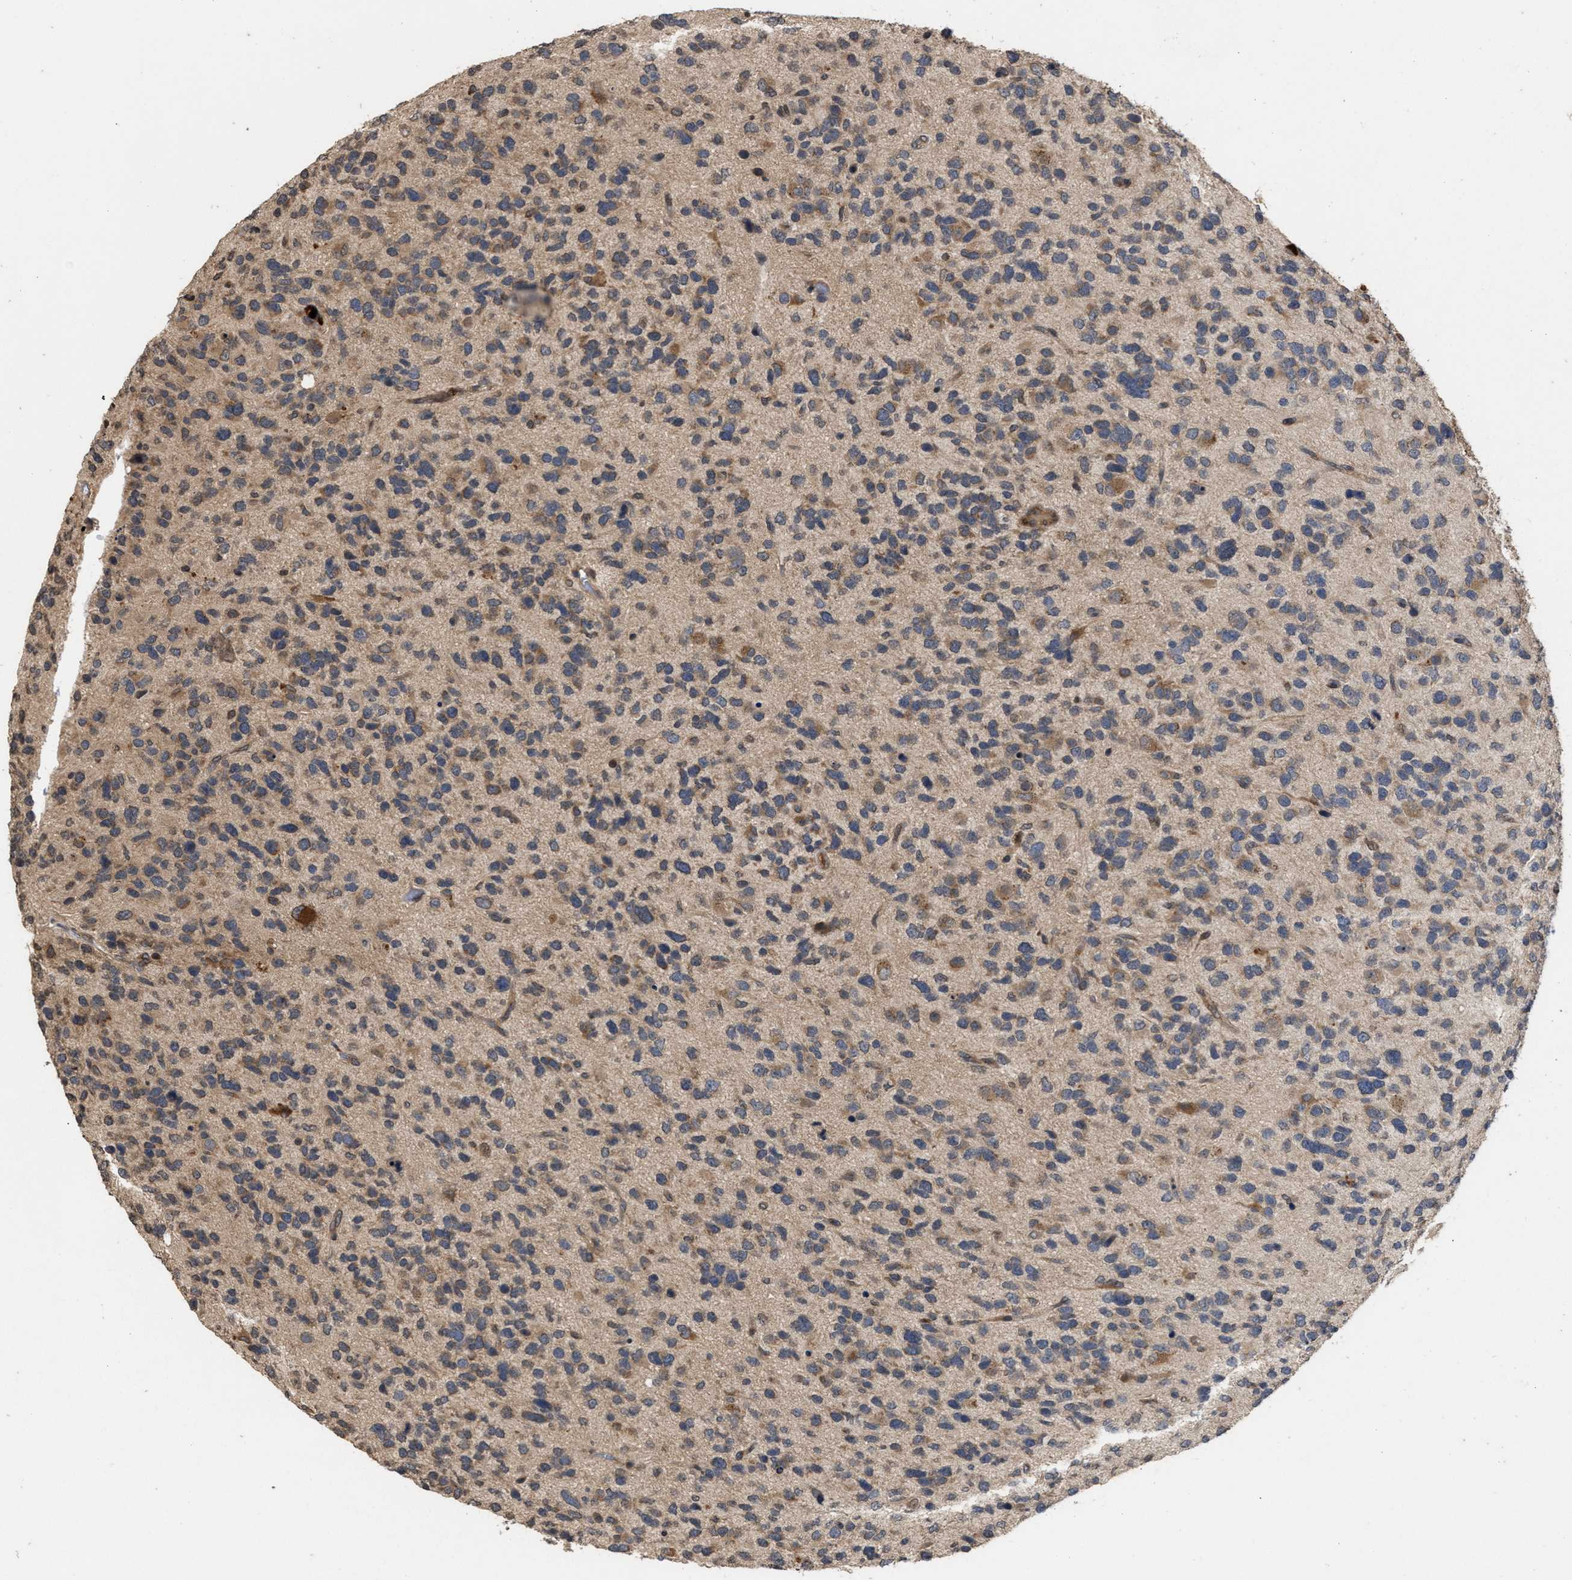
{"staining": {"intensity": "weak", "quantity": ">75%", "location": "cytoplasmic/membranous"}, "tissue": "glioma", "cell_type": "Tumor cells", "image_type": "cancer", "snomed": [{"axis": "morphology", "description": "Glioma, malignant, High grade"}, {"axis": "topography", "description": "Brain"}], "caption": "A low amount of weak cytoplasmic/membranous positivity is appreciated in approximately >75% of tumor cells in high-grade glioma (malignant) tissue. (IHC, brightfield microscopy, high magnification).", "gene": "SAR1A", "patient": {"sex": "female", "age": 58}}